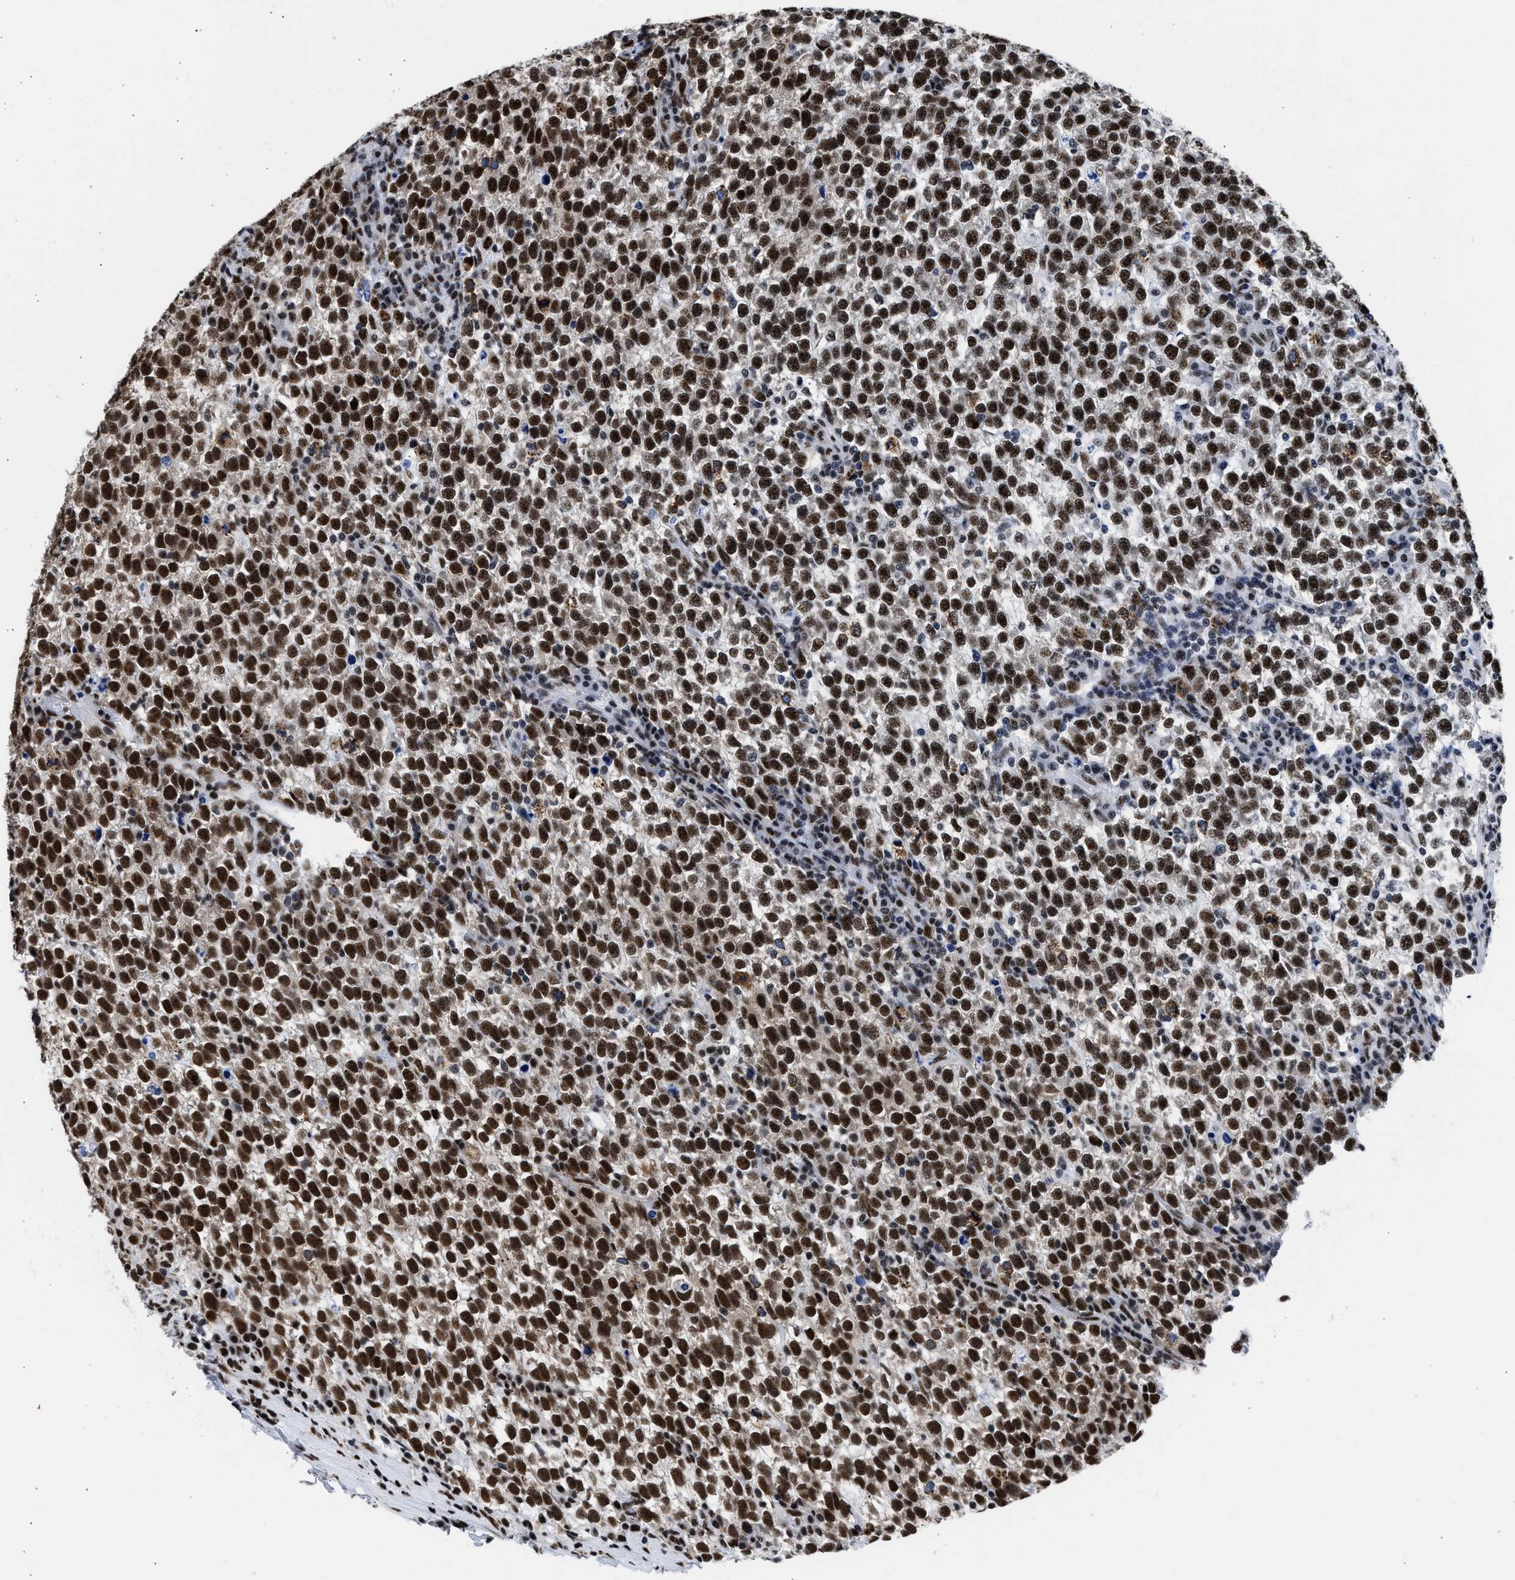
{"staining": {"intensity": "strong", "quantity": ">75%", "location": "nuclear"}, "tissue": "testis cancer", "cell_type": "Tumor cells", "image_type": "cancer", "snomed": [{"axis": "morphology", "description": "Normal tissue, NOS"}, {"axis": "morphology", "description": "Seminoma, NOS"}, {"axis": "topography", "description": "Testis"}], "caption": "Protein expression analysis of human testis seminoma reveals strong nuclear expression in approximately >75% of tumor cells. Using DAB (3,3'-diaminobenzidine) (brown) and hematoxylin (blue) stains, captured at high magnification using brightfield microscopy.", "gene": "RBM8A", "patient": {"sex": "male", "age": 43}}